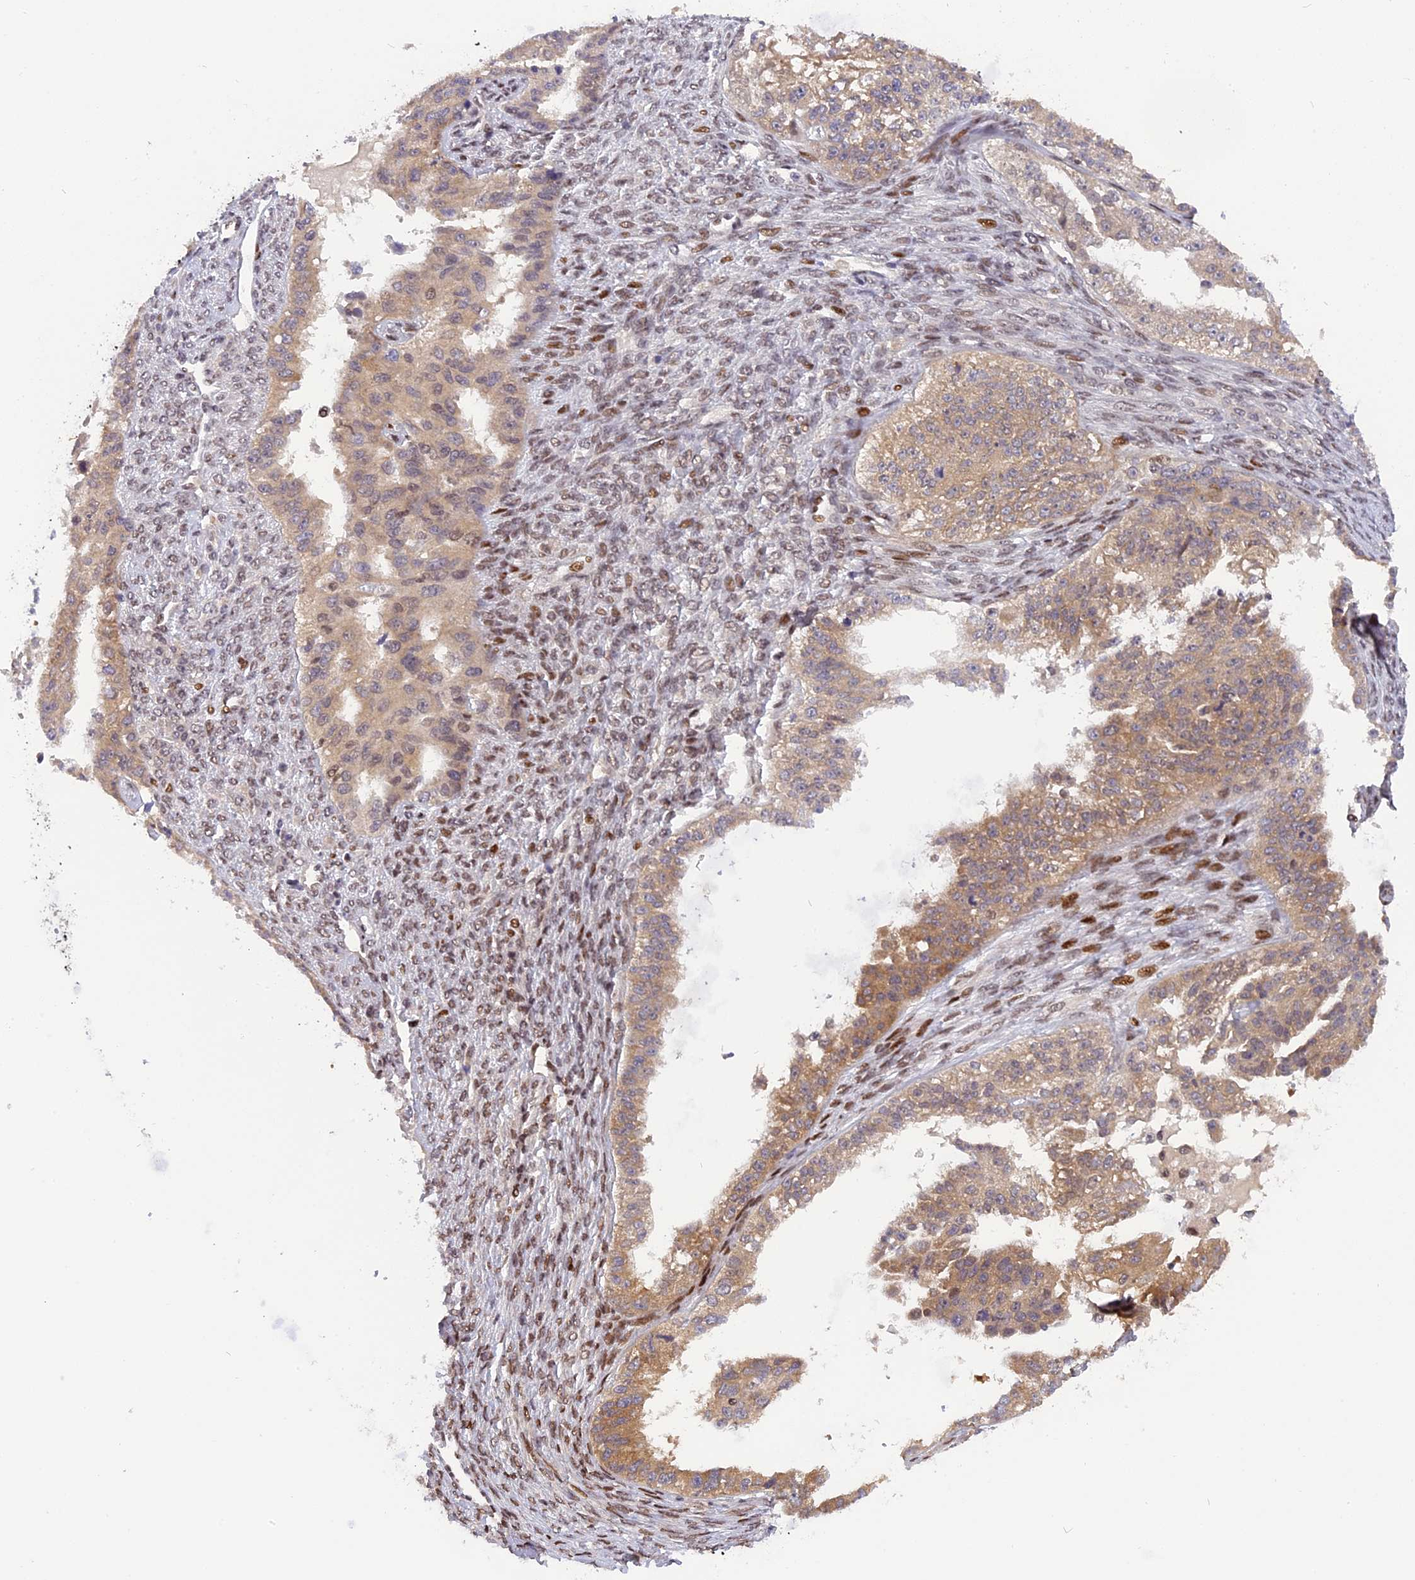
{"staining": {"intensity": "moderate", "quantity": ">75%", "location": "cytoplasmic/membranous,nuclear"}, "tissue": "ovarian cancer", "cell_type": "Tumor cells", "image_type": "cancer", "snomed": [{"axis": "morphology", "description": "Cystadenocarcinoma, serous, NOS"}, {"axis": "topography", "description": "Ovary"}], "caption": "Immunohistochemistry (IHC) micrograph of ovarian cancer (serous cystadenocarcinoma) stained for a protein (brown), which shows medium levels of moderate cytoplasmic/membranous and nuclear staining in approximately >75% of tumor cells.", "gene": "RABGGTA", "patient": {"sex": "female", "age": 58}}